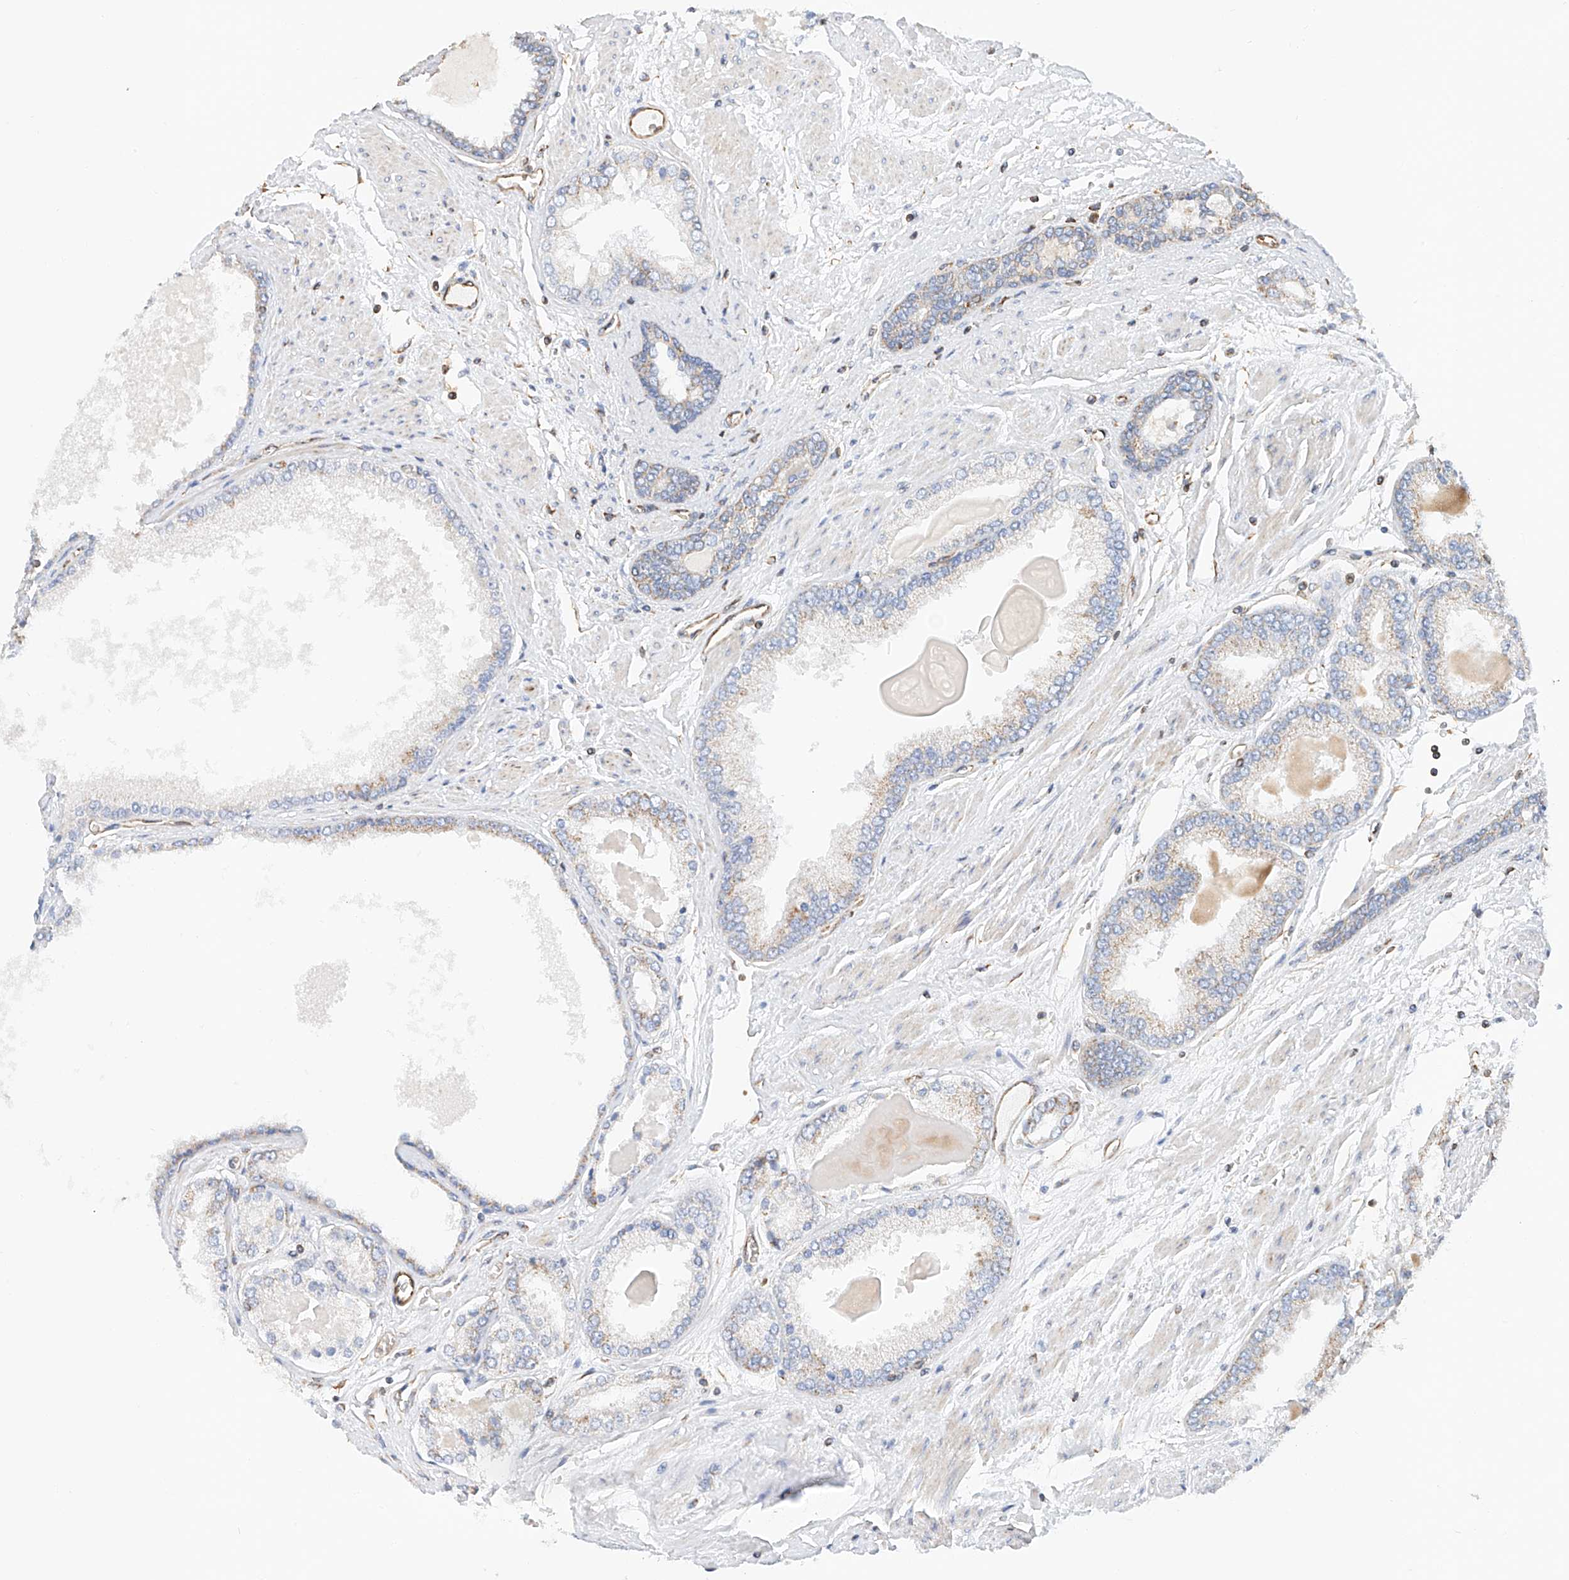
{"staining": {"intensity": "negative", "quantity": "none", "location": "none"}, "tissue": "prostate cancer", "cell_type": "Tumor cells", "image_type": "cancer", "snomed": [{"axis": "morphology", "description": "Adenocarcinoma, High grade"}, {"axis": "topography", "description": "Prostate"}], "caption": "Immunohistochemical staining of human high-grade adenocarcinoma (prostate) shows no significant positivity in tumor cells. (Brightfield microscopy of DAB (3,3'-diaminobenzidine) IHC at high magnification).", "gene": "NDUFV3", "patient": {"sex": "male", "age": 59}}